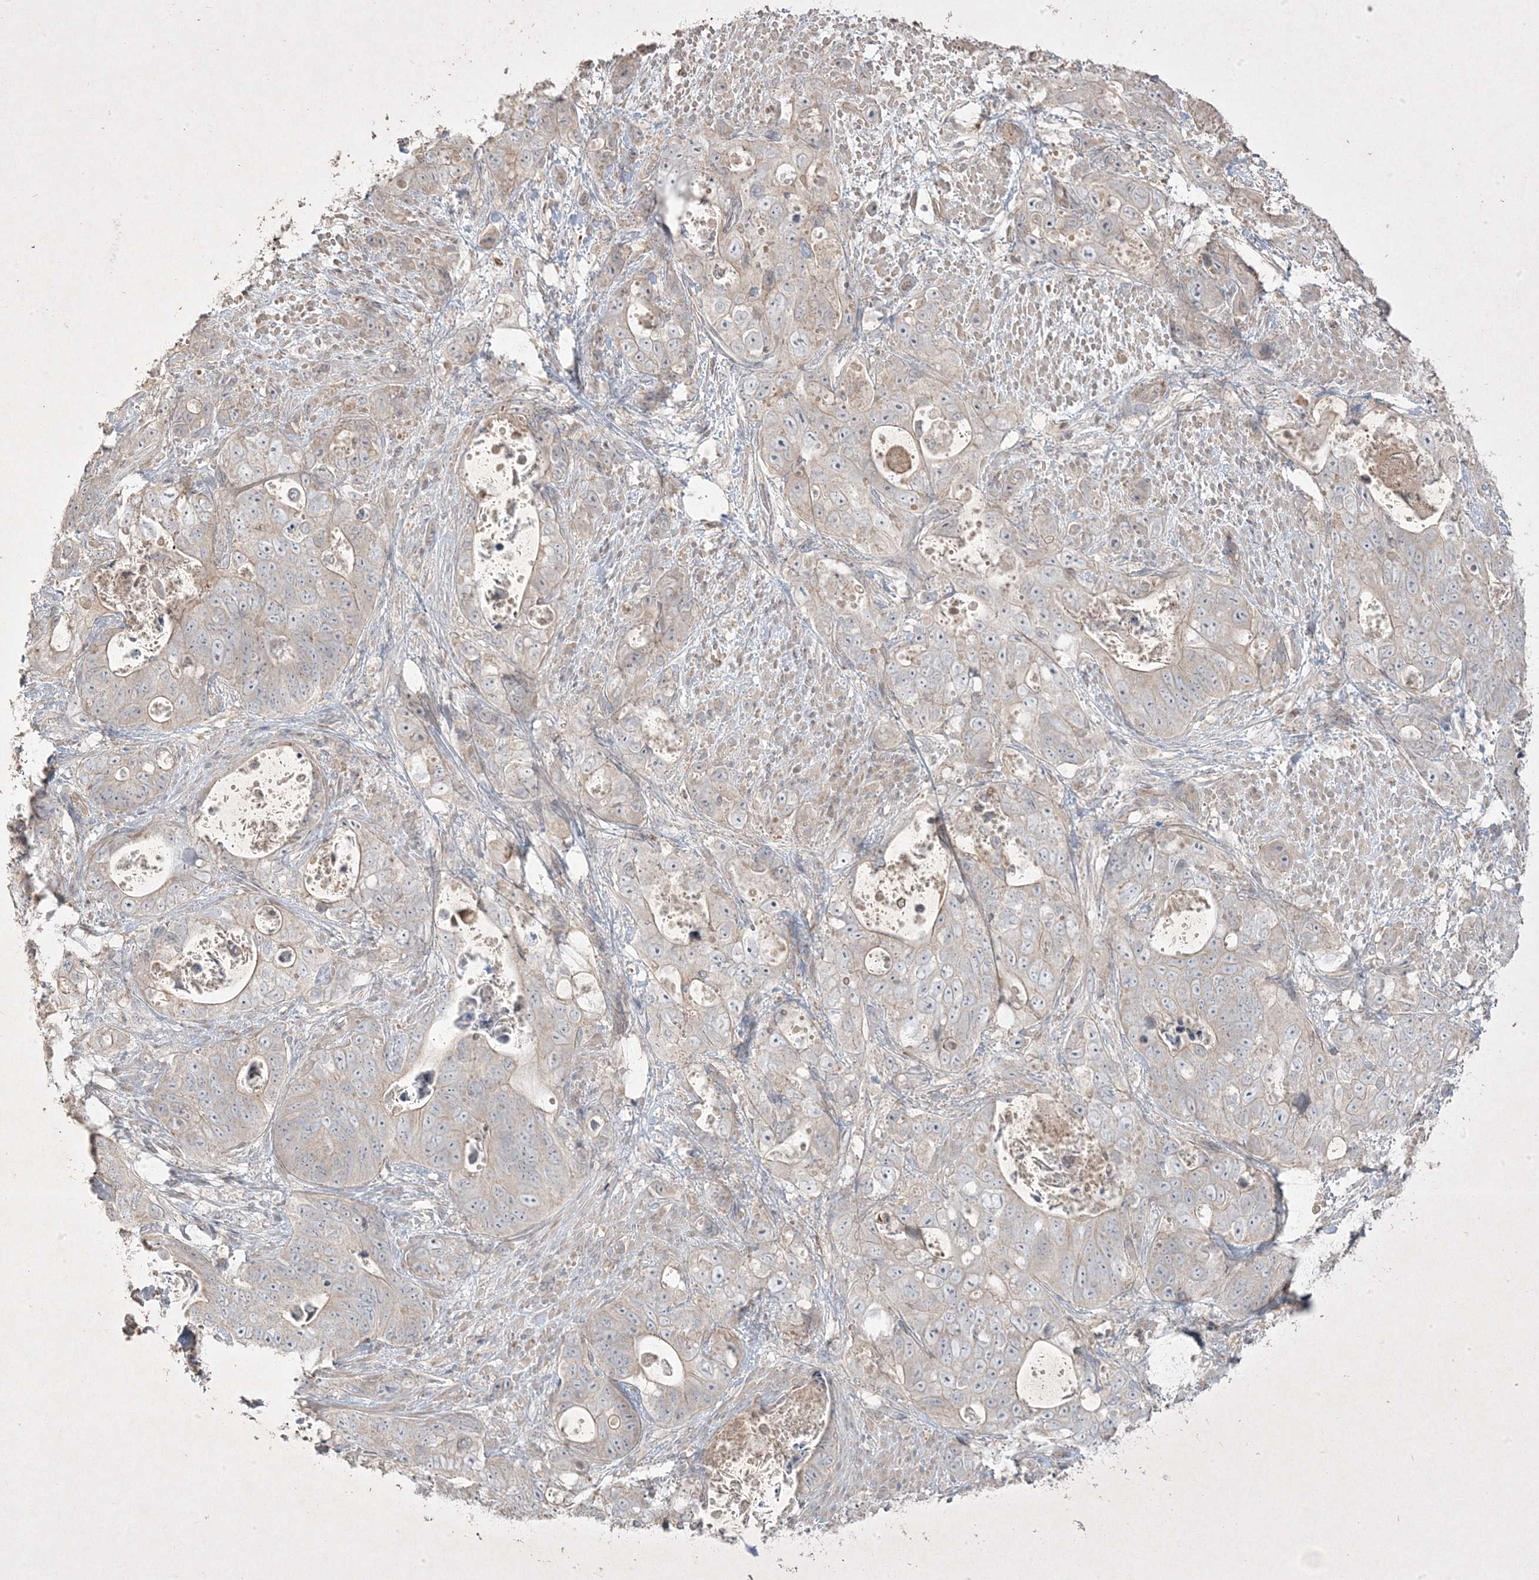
{"staining": {"intensity": "negative", "quantity": "none", "location": "none"}, "tissue": "stomach cancer", "cell_type": "Tumor cells", "image_type": "cancer", "snomed": [{"axis": "morphology", "description": "Adenocarcinoma, NOS"}, {"axis": "topography", "description": "Stomach"}], "caption": "Stomach cancer was stained to show a protein in brown. There is no significant expression in tumor cells.", "gene": "RGL4", "patient": {"sex": "female", "age": 89}}